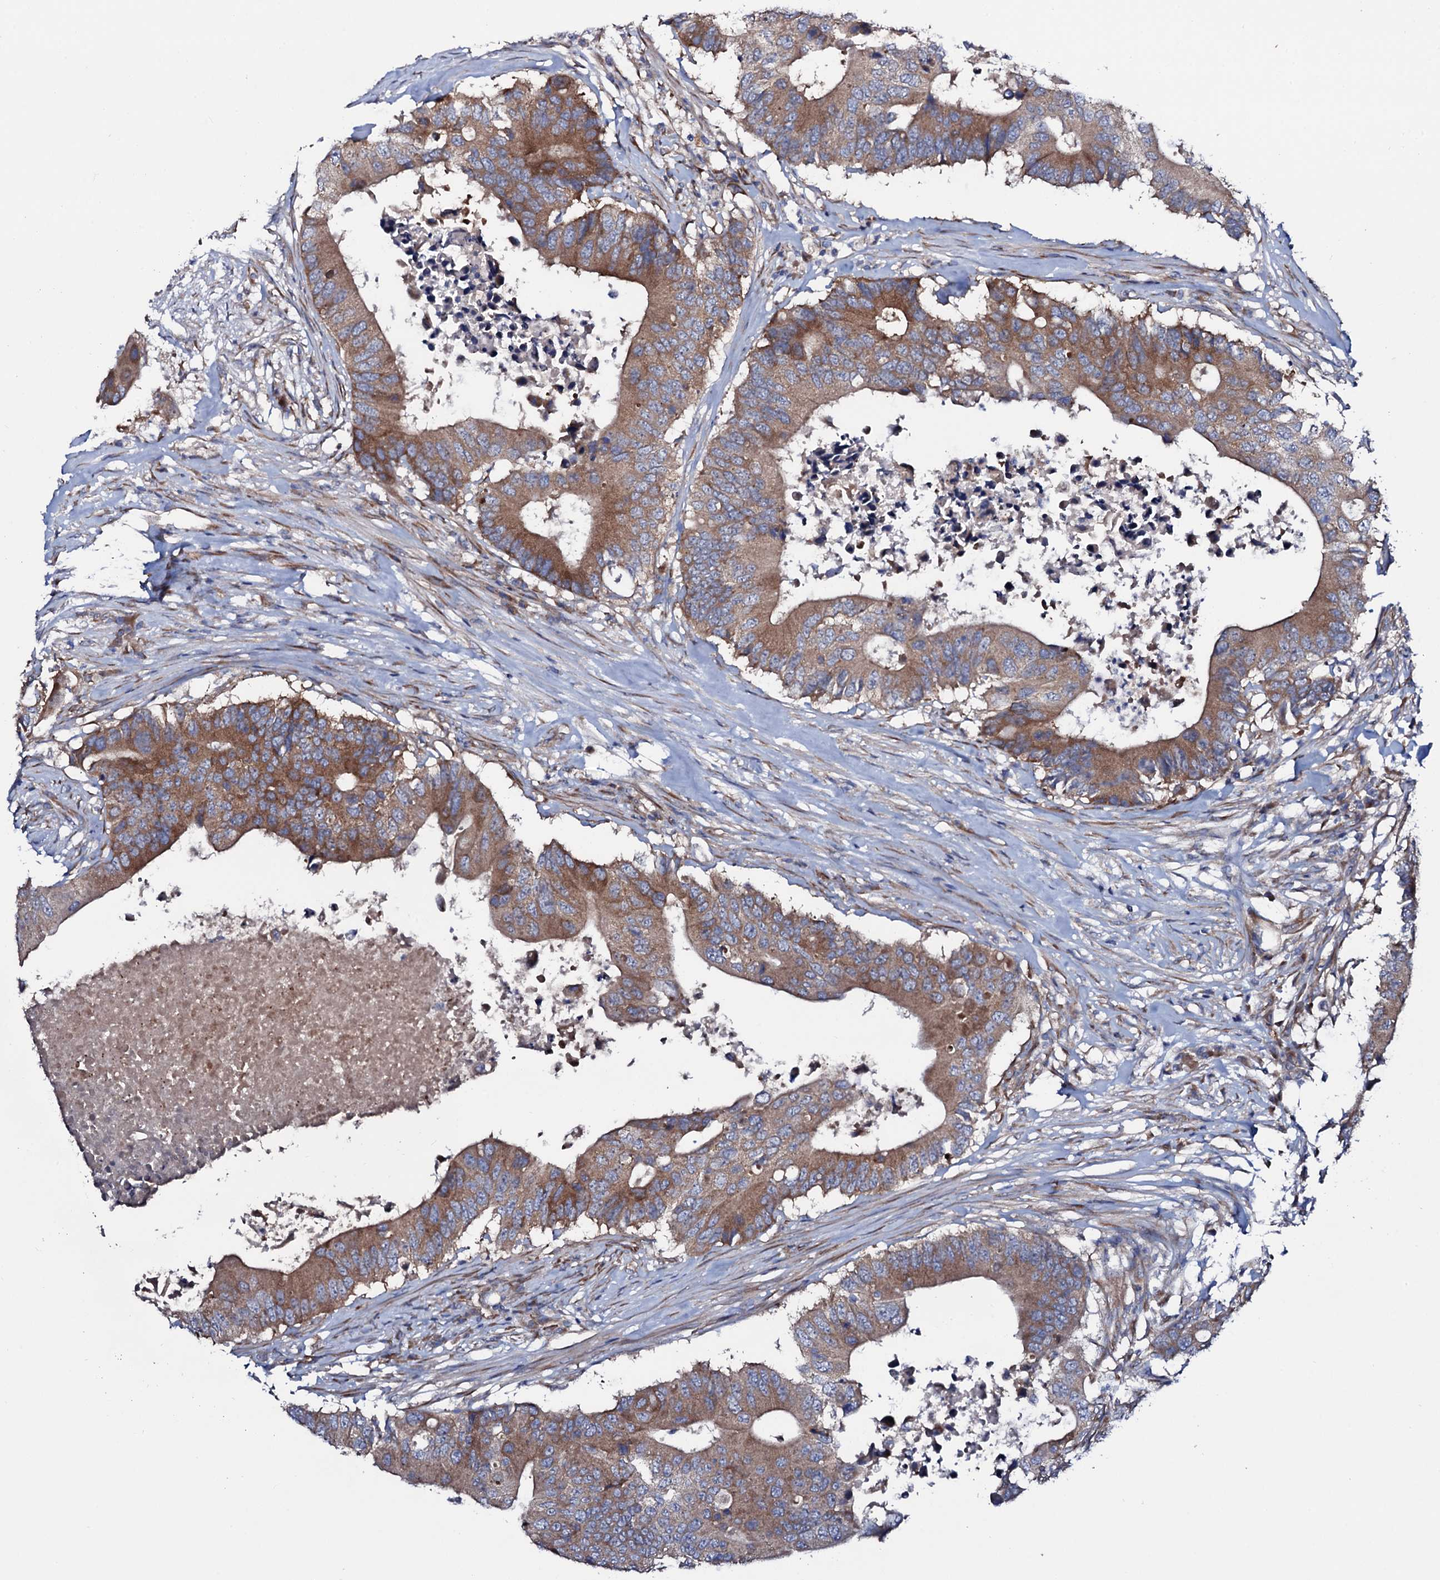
{"staining": {"intensity": "moderate", "quantity": ">75%", "location": "cytoplasmic/membranous"}, "tissue": "colorectal cancer", "cell_type": "Tumor cells", "image_type": "cancer", "snomed": [{"axis": "morphology", "description": "Adenocarcinoma, NOS"}, {"axis": "topography", "description": "Colon"}], "caption": "Human adenocarcinoma (colorectal) stained with a brown dye shows moderate cytoplasmic/membranous positive staining in approximately >75% of tumor cells.", "gene": "STARD13", "patient": {"sex": "male", "age": 71}}